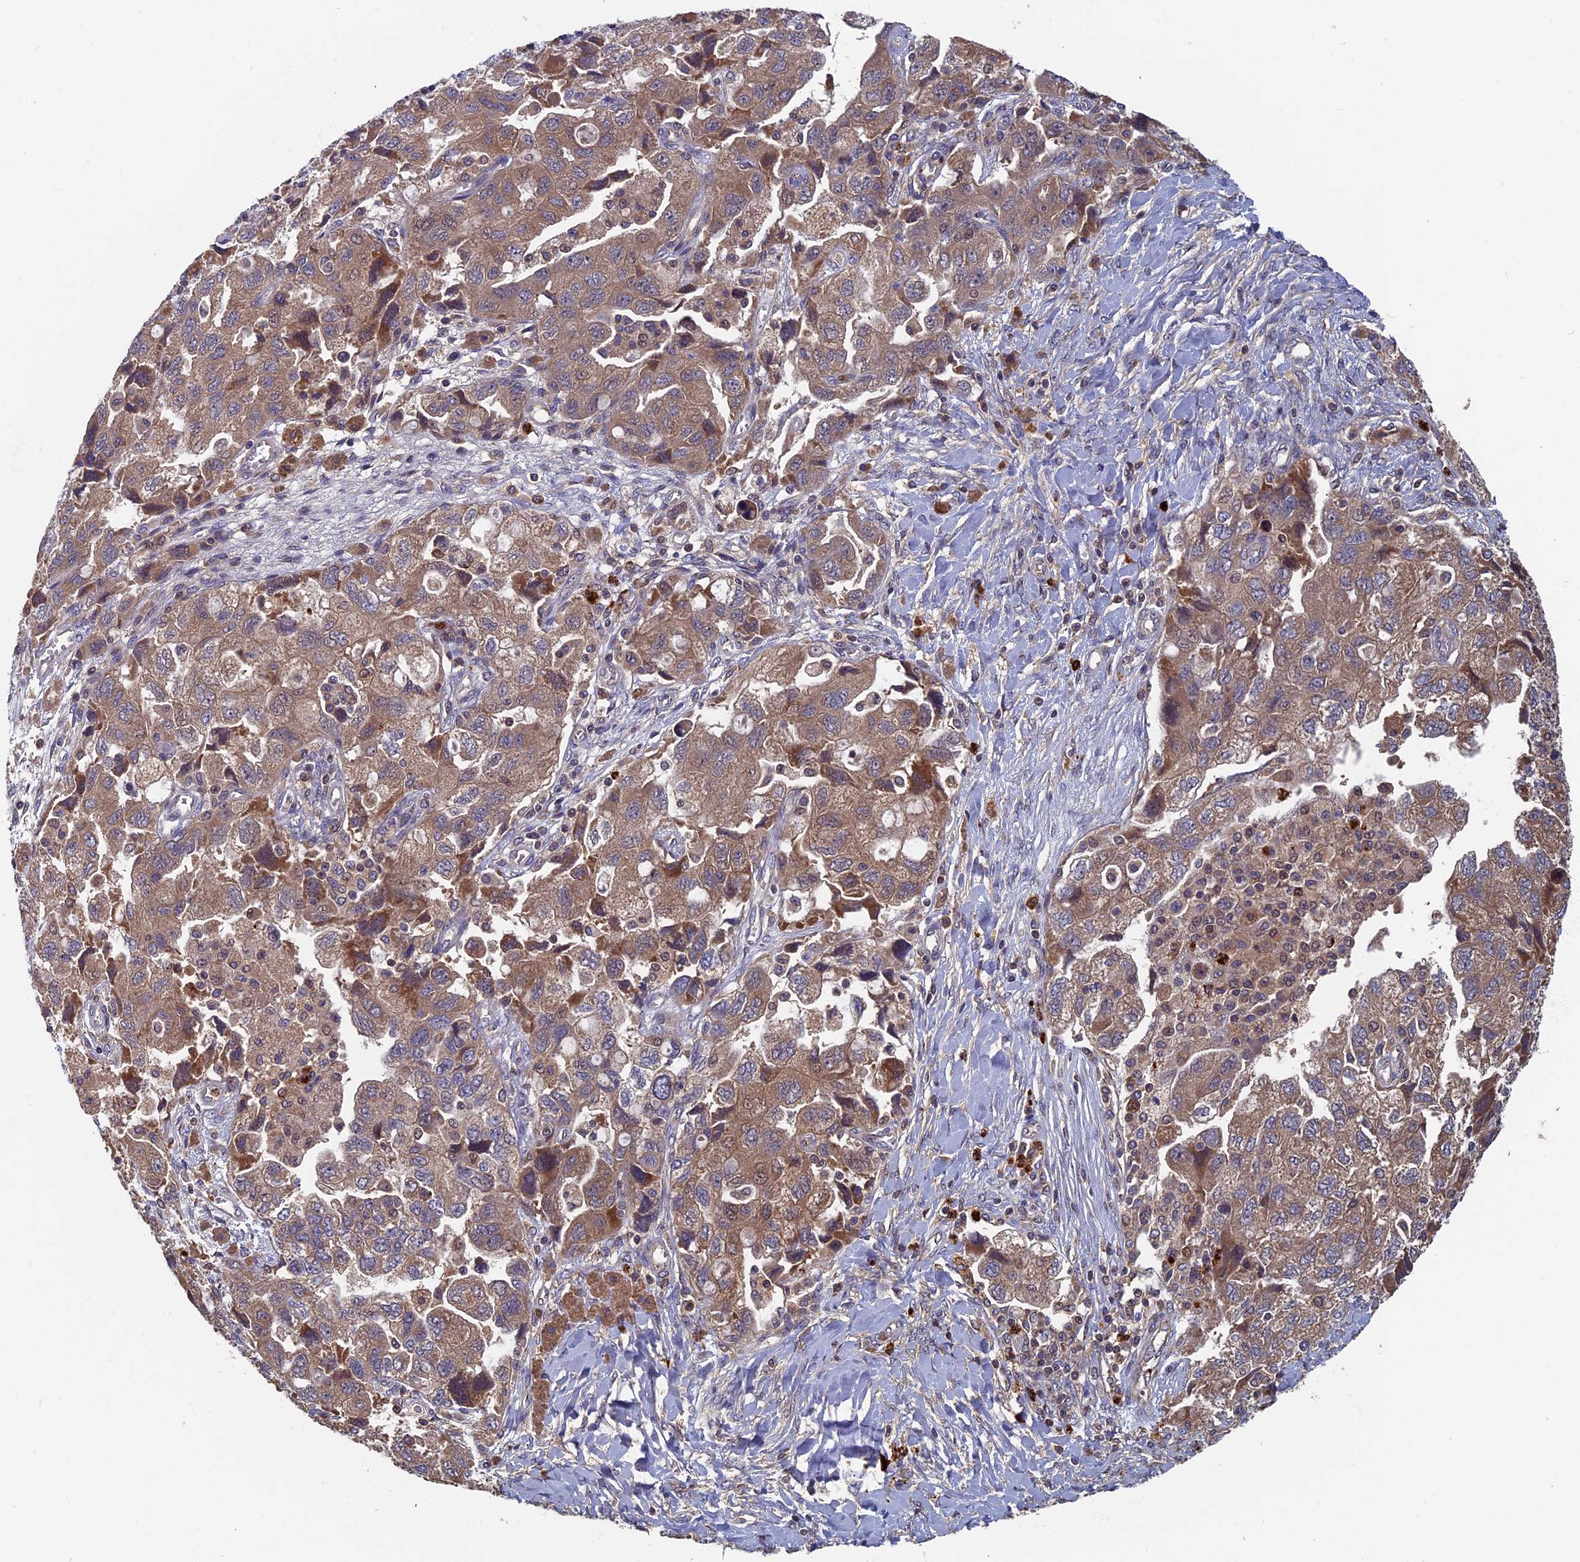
{"staining": {"intensity": "moderate", "quantity": ">75%", "location": "cytoplasmic/membranous"}, "tissue": "ovarian cancer", "cell_type": "Tumor cells", "image_type": "cancer", "snomed": [{"axis": "morphology", "description": "Carcinoma, NOS"}, {"axis": "morphology", "description": "Cystadenocarcinoma, serous, NOS"}, {"axis": "topography", "description": "Ovary"}], "caption": "Immunohistochemical staining of ovarian cancer shows medium levels of moderate cytoplasmic/membranous expression in approximately >75% of tumor cells.", "gene": "TNK2", "patient": {"sex": "female", "age": 69}}